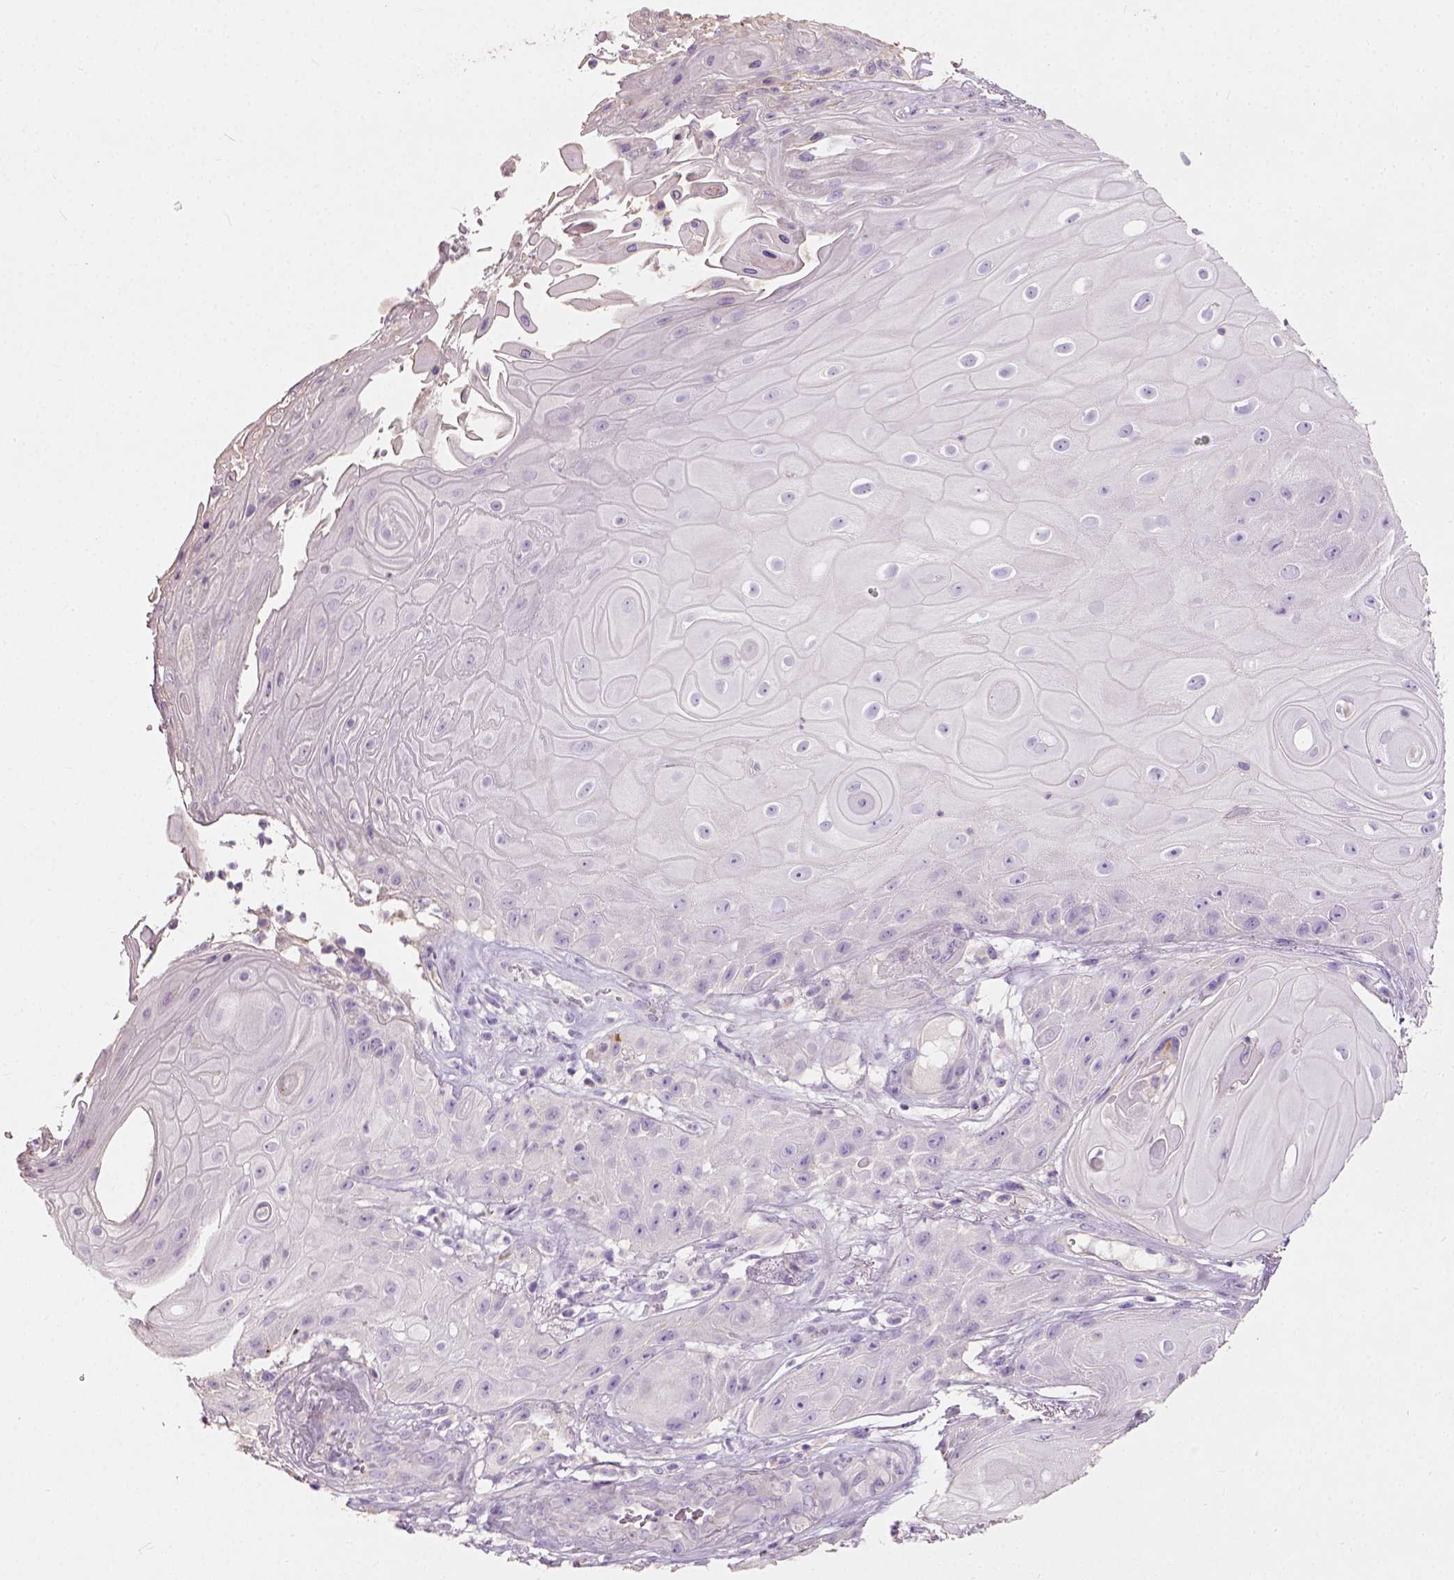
{"staining": {"intensity": "negative", "quantity": "none", "location": "none"}, "tissue": "skin cancer", "cell_type": "Tumor cells", "image_type": "cancer", "snomed": [{"axis": "morphology", "description": "Squamous cell carcinoma, NOS"}, {"axis": "topography", "description": "Skin"}], "caption": "A high-resolution histopathology image shows immunohistochemistry staining of skin cancer, which exhibits no significant staining in tumor cells.", "gene": "DHCR24", "patient": {"sex": "male", "age": 62}}